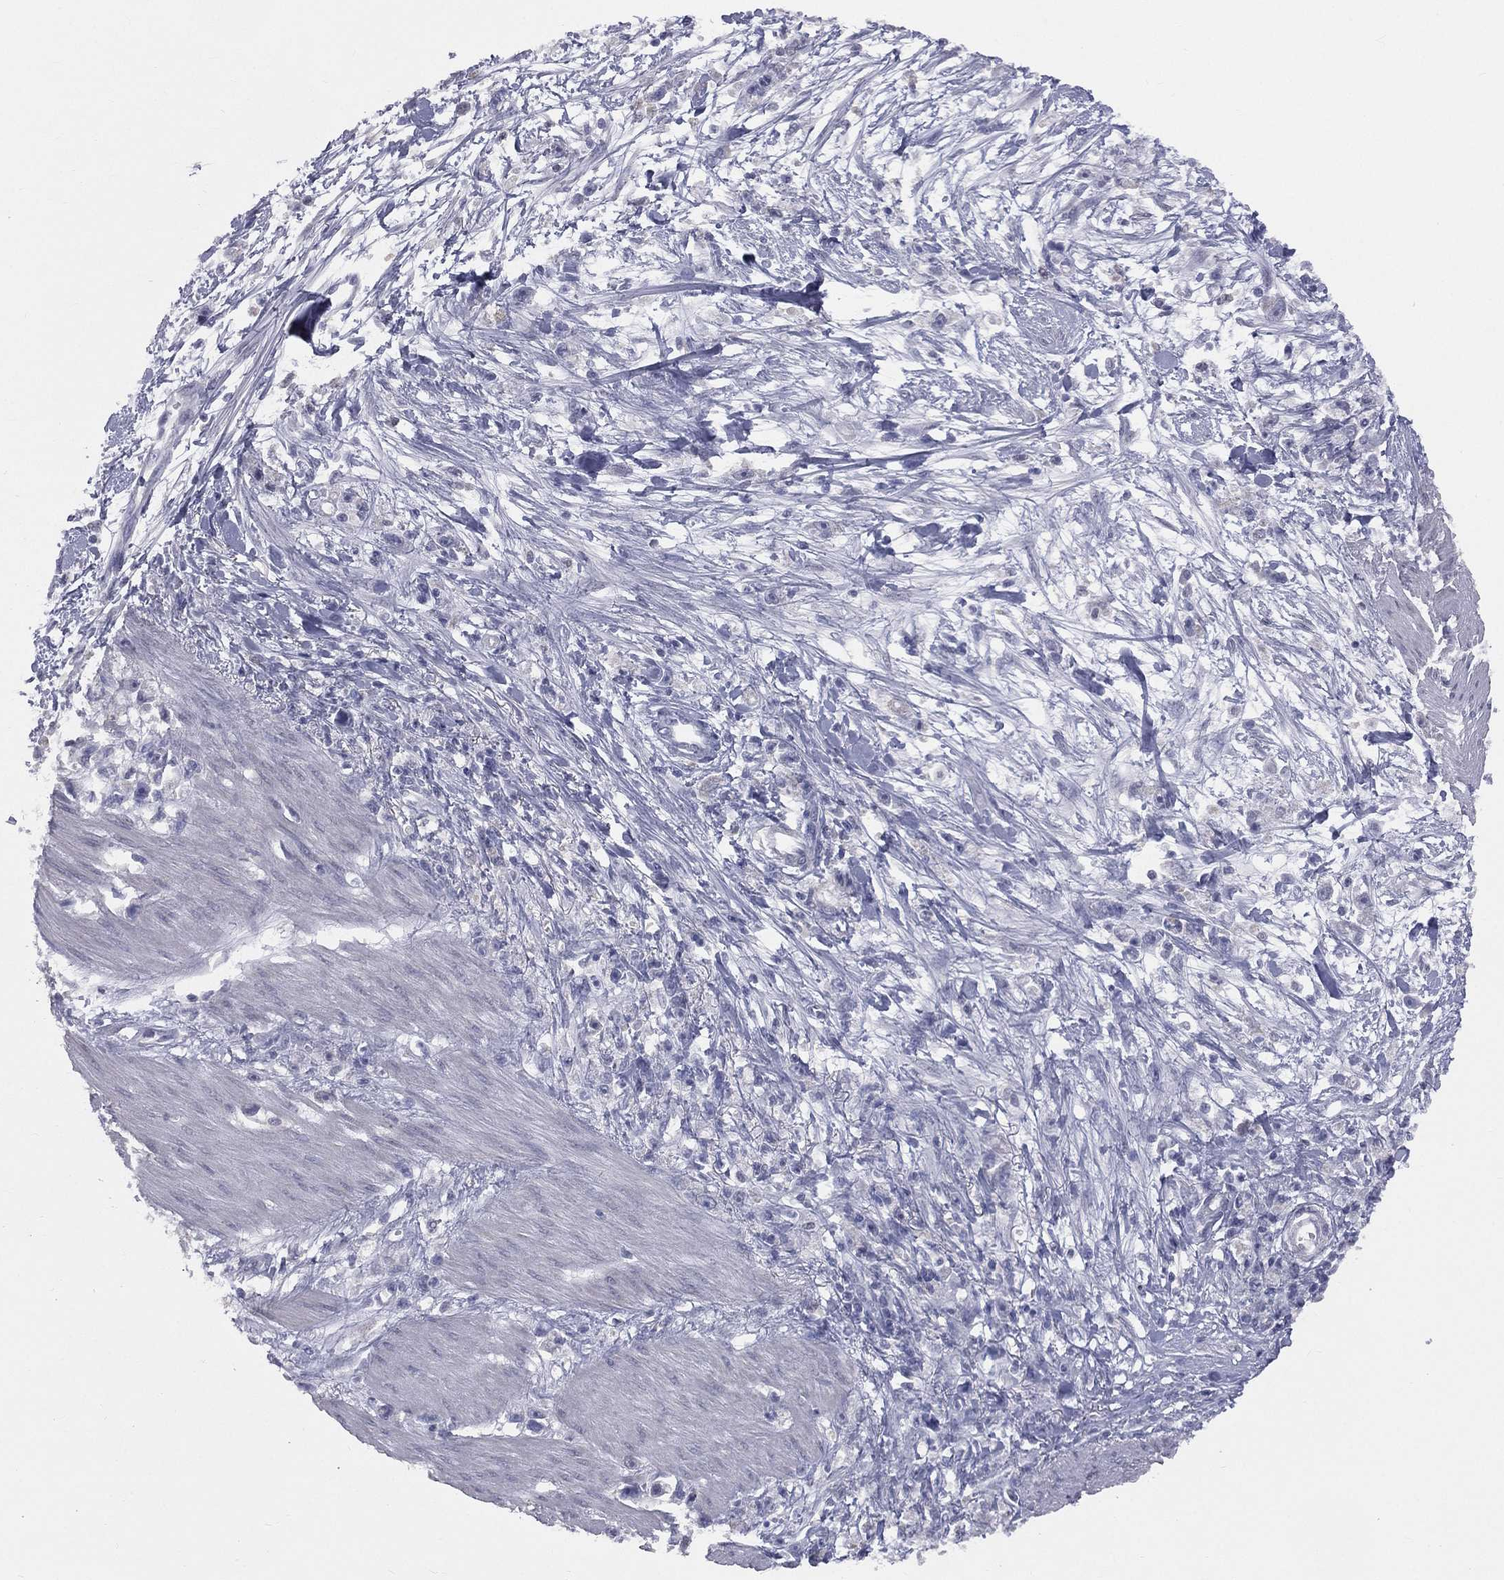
{"staining": {"intensity": "negative", "quantity": "none", "location": "none"}, "tissue": "stomach cancer", "cell_type": "Tumor cells", "image_type": "cancer", "snomed": [{"axis": "morphology", "description": "Adenocarcinoma, NOS"}, {"axis": "topography", "description": "Stomach"}], "caption": "This is a photomicrograph of immunohistochemistry staining of stomach cancer, which shows no positivity in tumor cells.", "gene": "DMKN", "patient": {"sex": "female", "age": 59}}